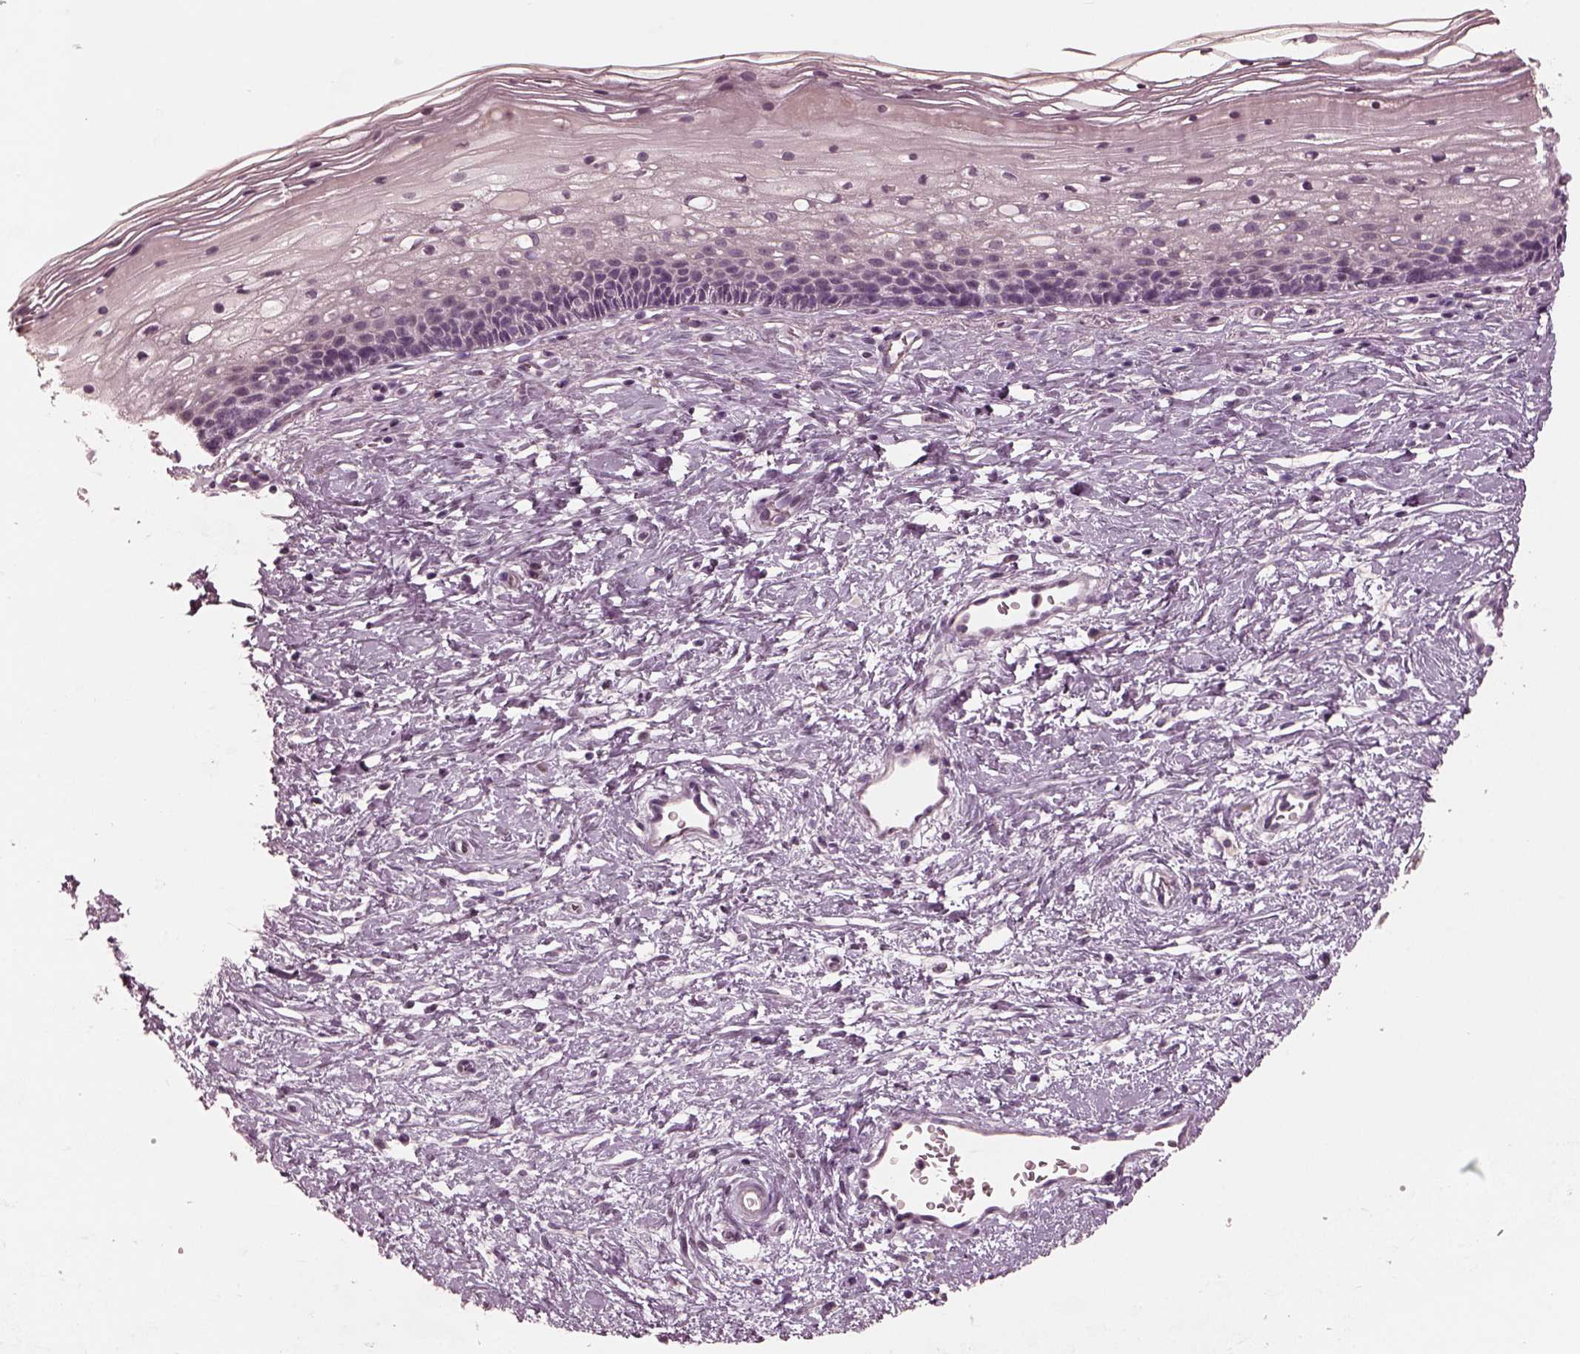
{"staining": {"intensity": "negative", "quantity": "none", "location": "none"}, "tissue": "cervix", "cell_type": "Glandular cells", "image_type": "normal", "snomed": [{"axis": "morphology", "description": "Normal tissue, NOS"}, {"axis": "topography", "description": "Cervix"}], "caption": "Immunohistochemistry (IHC) image of normal human cervix stained for a protein (brown), which displays no positivity in glandular cells.", "gene": "RCVRN", "patient": {"sex": "female", "age": 34}}